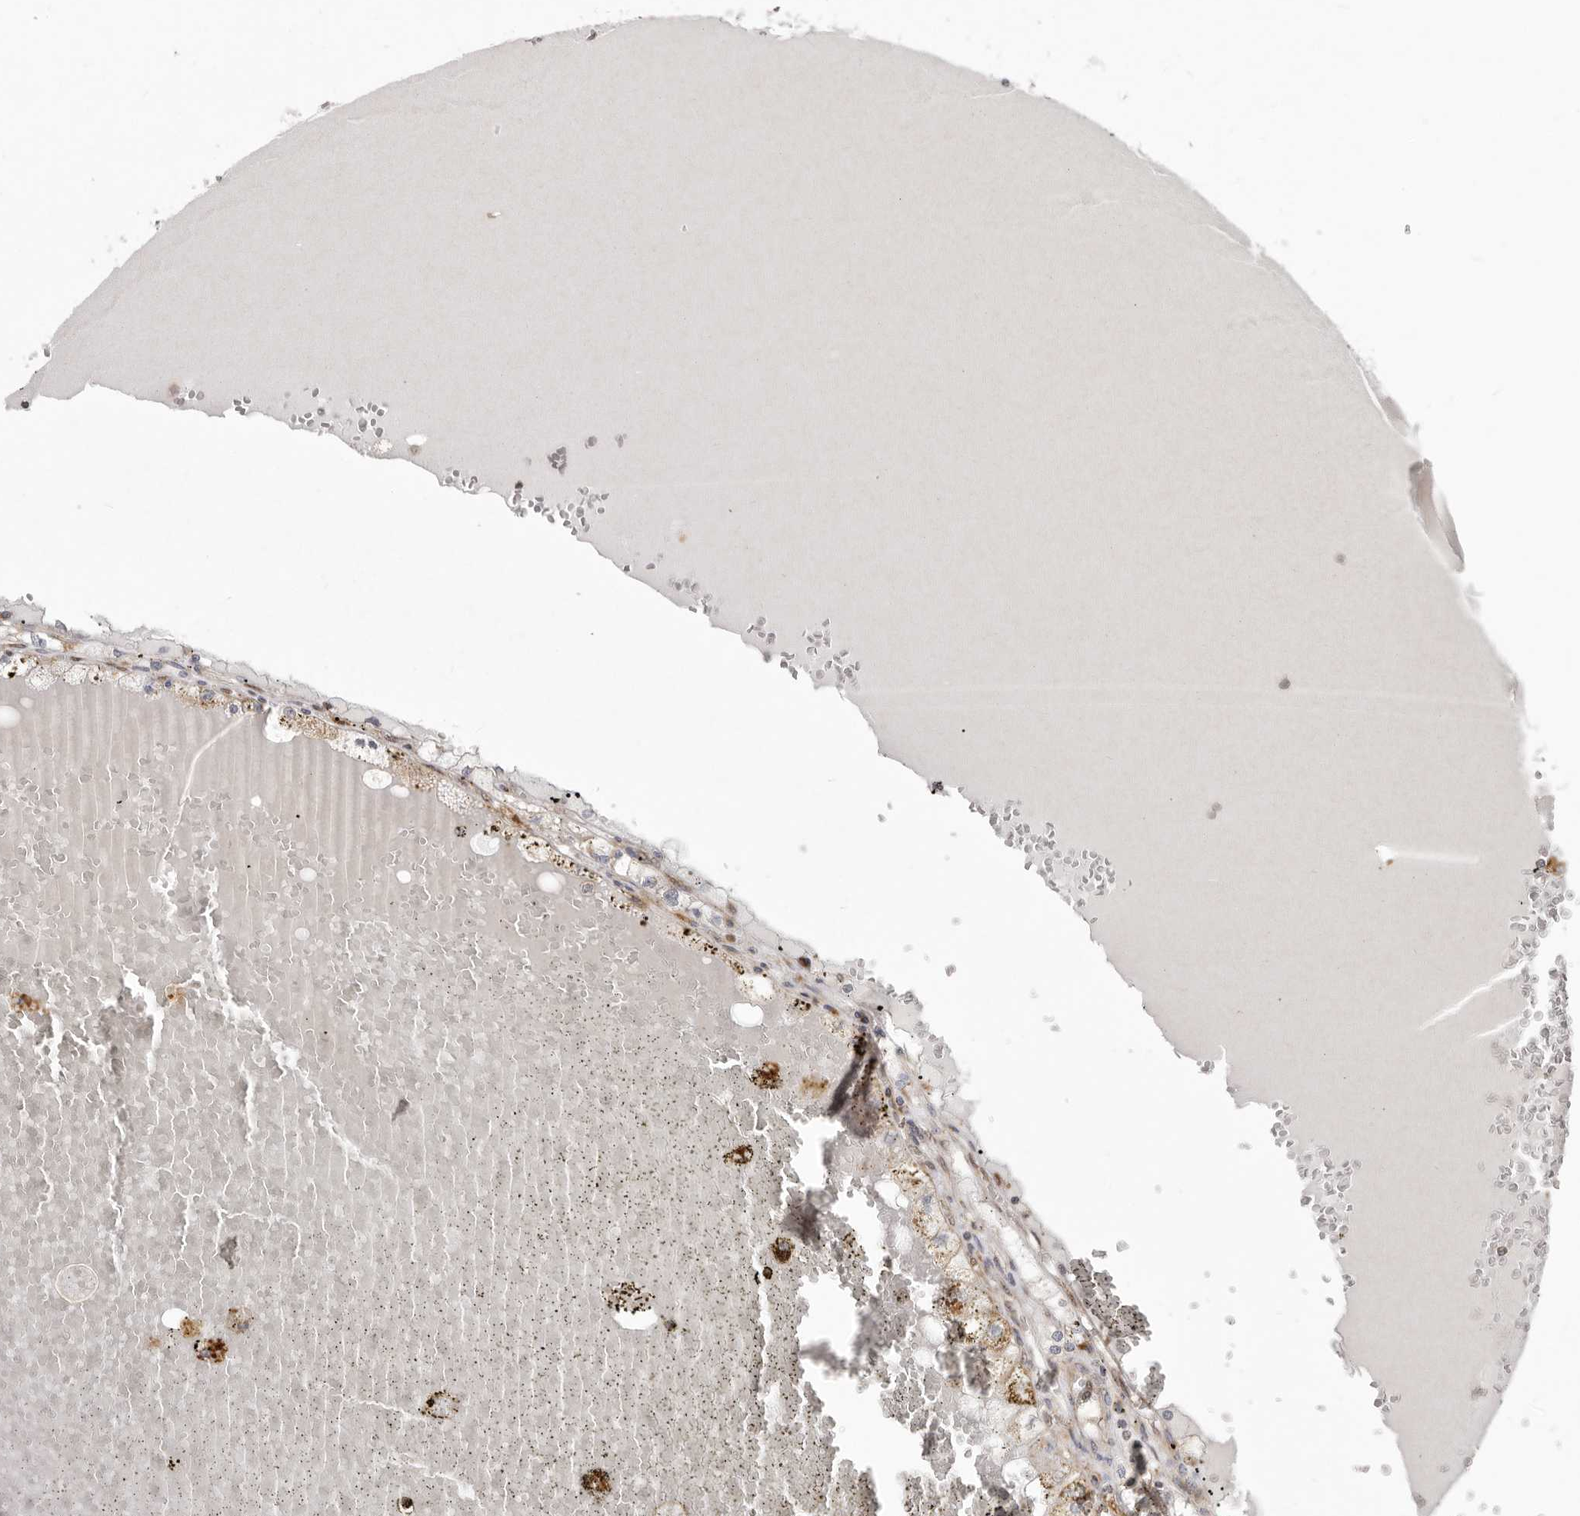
{"staining": {"intensity": "negative", "quantity": "none", "location": "none"}, "tissue": "renal cancer", "cell_type": "Tumor cells", "image_type": "cancer", "snomed": [{"axis": "morphology", "description": "Adenocarcinoma, NOS"}, {"axis": "topography", "description": "Kidney"}], "caption": "There is no significant expression in tumor cells of adenocarcinoma (renal).", "gene": "NUP43", "patient": {"sex": "male", "age": 56}}